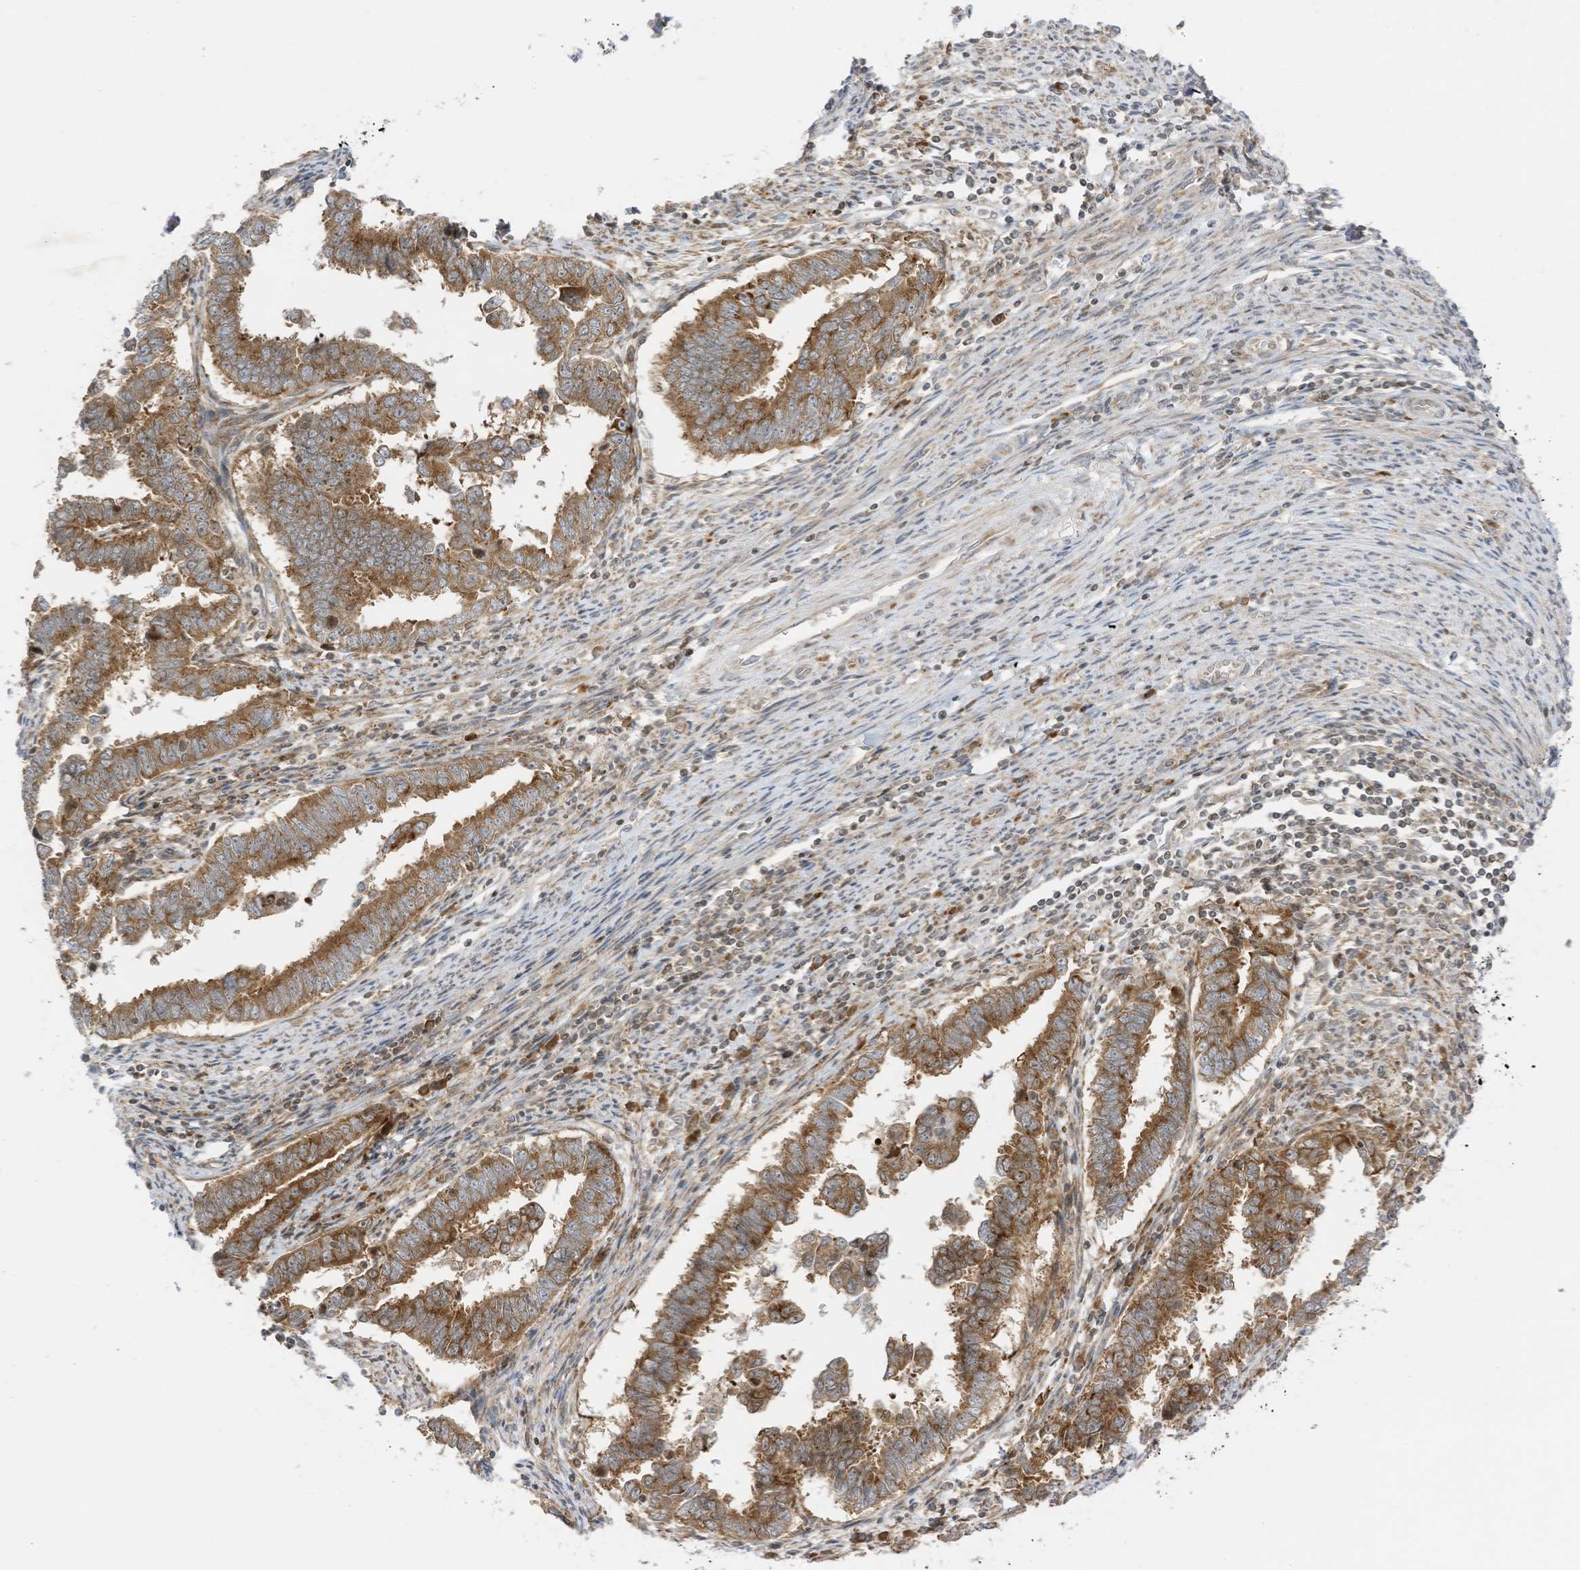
{"staining": {"intensity": "moderate", "quantity": ">75%", "location": "cytoplasmic/membranous"}, "tissue": "endometrial cancer", "cell_type": "Tumor cells", "image_type": "cancer", "snomed": [{"axis": "morphology", "description": "Adenocarcinoma, NOS"}, {"axis": "topography", "description": "Endometrium"}], "caption": "Tumor cells reveal medium levels of moderate cytoplasmic/membranous staining in approximately >75% of cells in human endometrial cancer (adenocarcinoma). (DAB = brown stain, brightfield microscopy at high magnification).", "gene": "EDF1", "patient": {"sex": "female", "age": 75}}